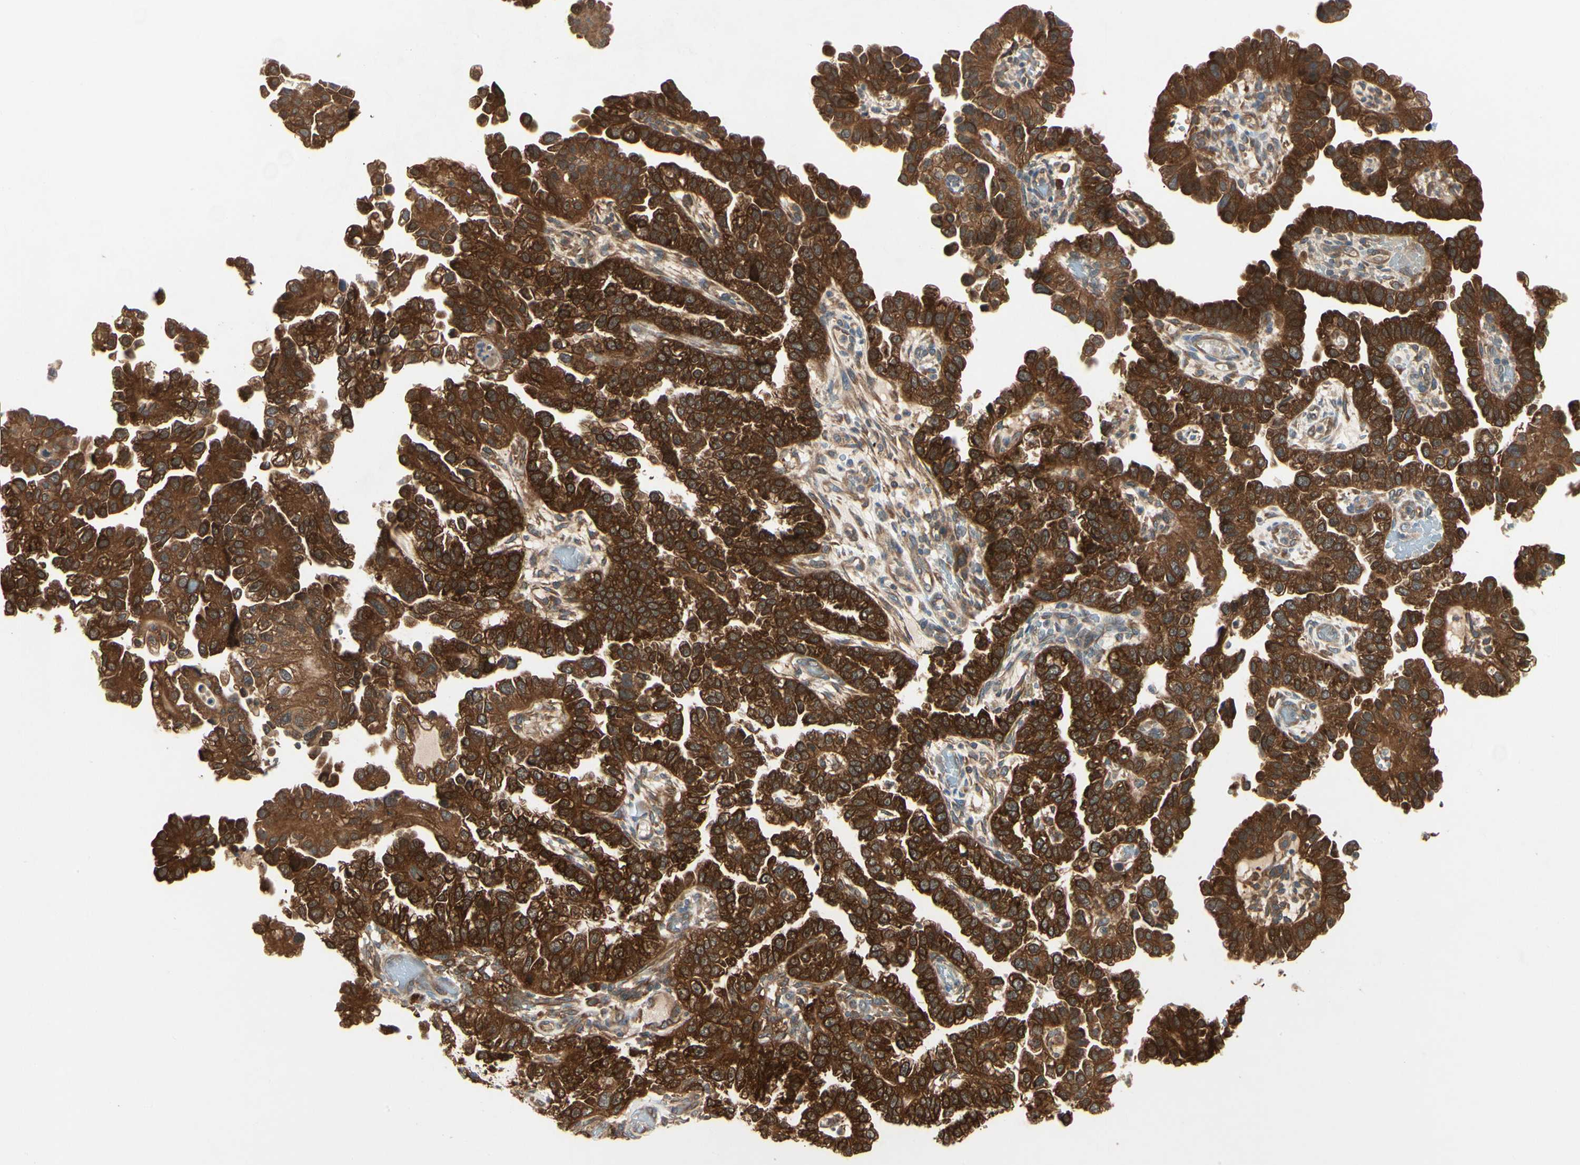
{"staining": {"intensity": "strong", "quantity": ">75%", "location": "cytoplasmic/membranous"}, "tissue": "endometrial cancer", "cell_type": "Tumor cells", "image_type": "cancer", "snomed": [{"axis": "morphology", "description": "Adenocarcinoma, NOS"}, {"axis": "topography", "description": "Endometrium"}], "caption": "Endometrial cancer (adenocarcinoma) stained with DAB (3,3'-diaminobenzidine) immunohistochemistry reveals high levels of strong cytoplasmic/membranous staining in approximately >75% of tumor cells. The protein is stained brown, and the nuclei are stained in blue (DAB IHC with brightfield microscopy, high magnification).", "gene": "NME1-NME2", "patient": {"sex": "female", "age": 85}}